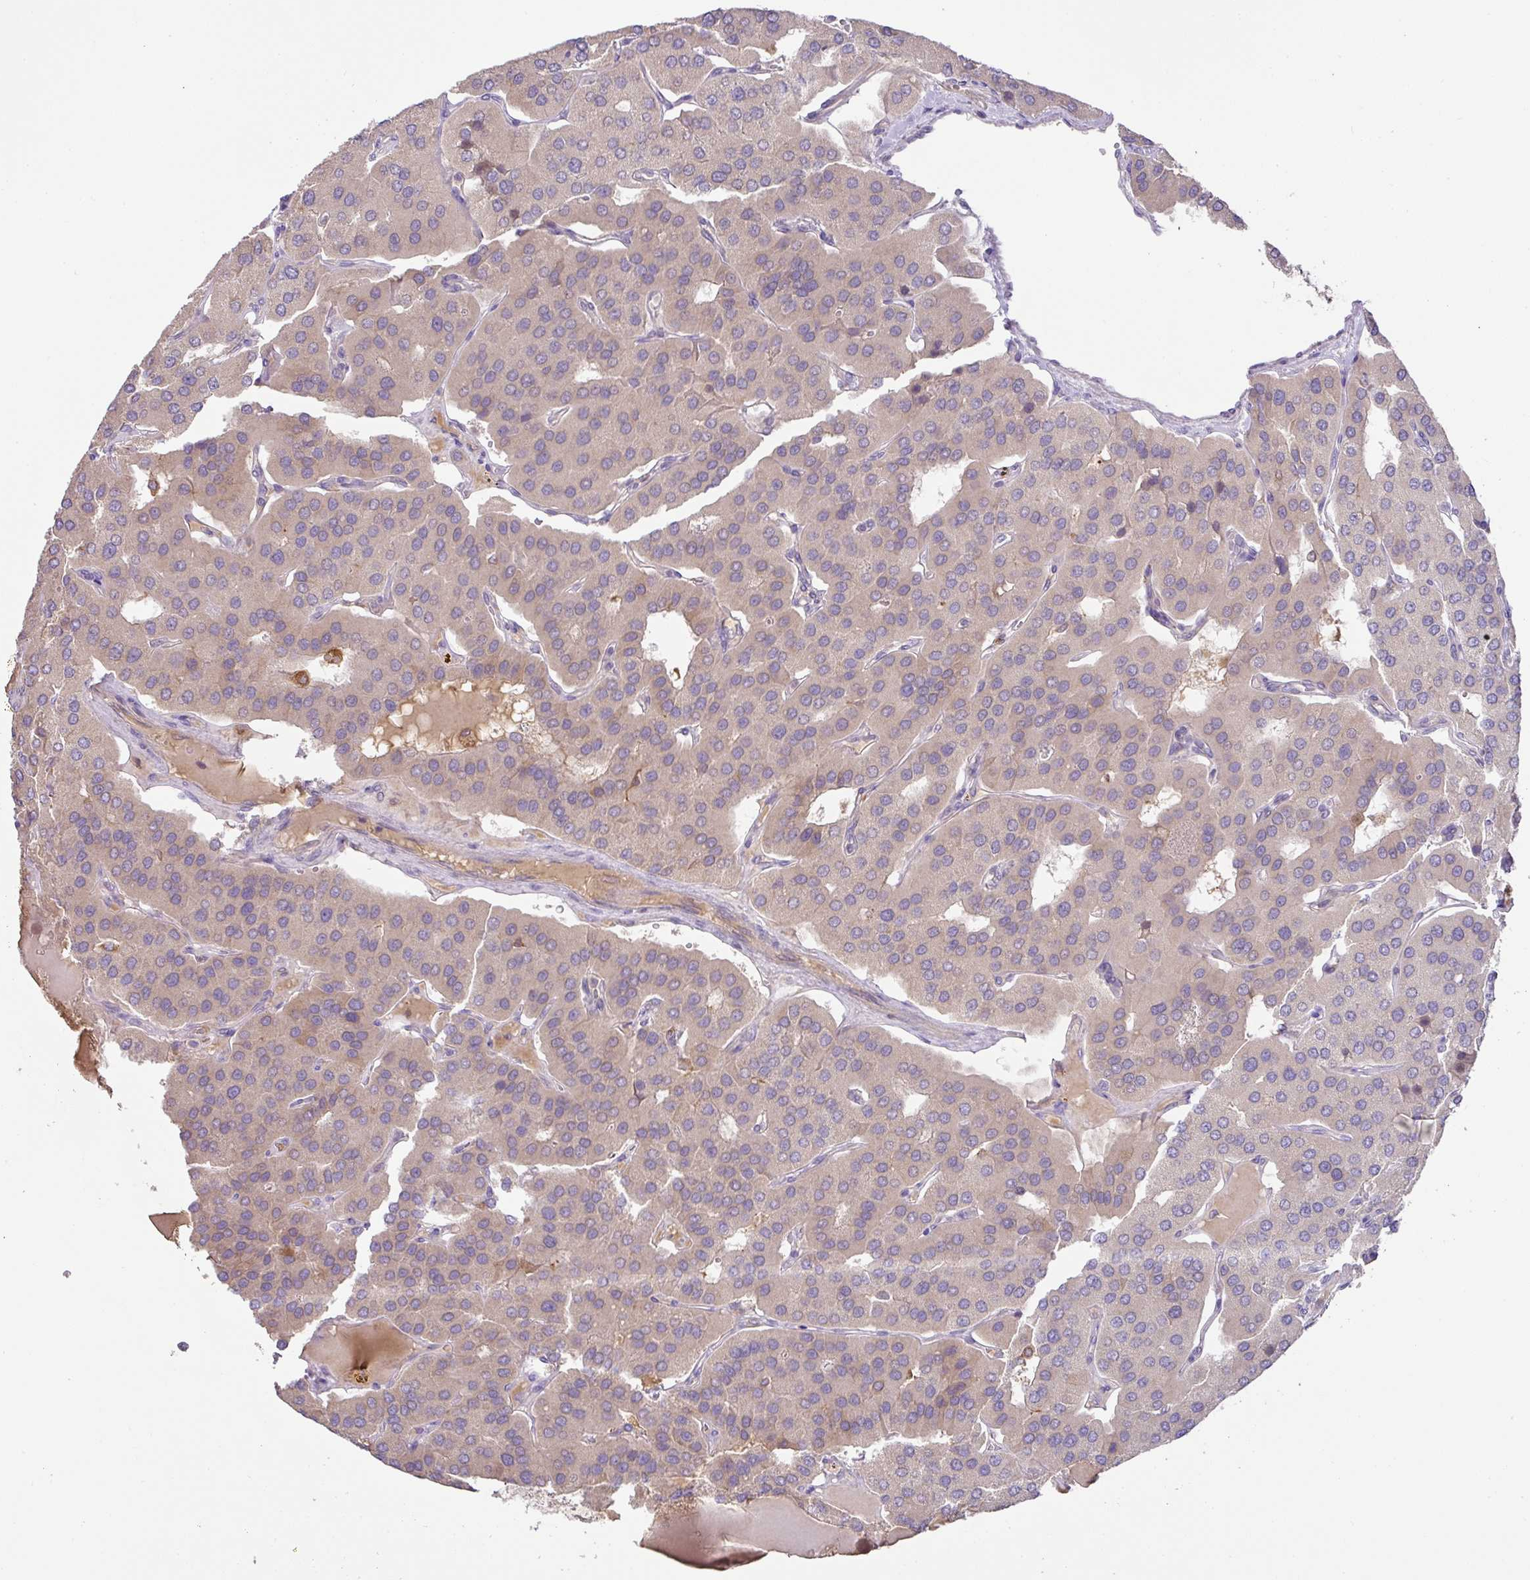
{"staining": {"intensity": "negative", "quantity": "none", "location": "none"}, "tissue": "parathyroid gland", "cell_type": "Glandular cells", "image_type": "normal", "snomed": [{"axis": "morphology", "description": "Normal tissue, NOS"}, {"axis": "morphology", "description": "Adenoma, NOS"}, {"axis": "topography", "description": "Parathyroid gland"}], "caption": "DAB (3,3'-diaminobenzidine) immunohistochemical staining of normal human parathyroid gland shows no significant expression in glandular cells. Nuclei are stained in blue.", "gene": "GCNT7", "patient": {"sex": "female", "age": 86}}